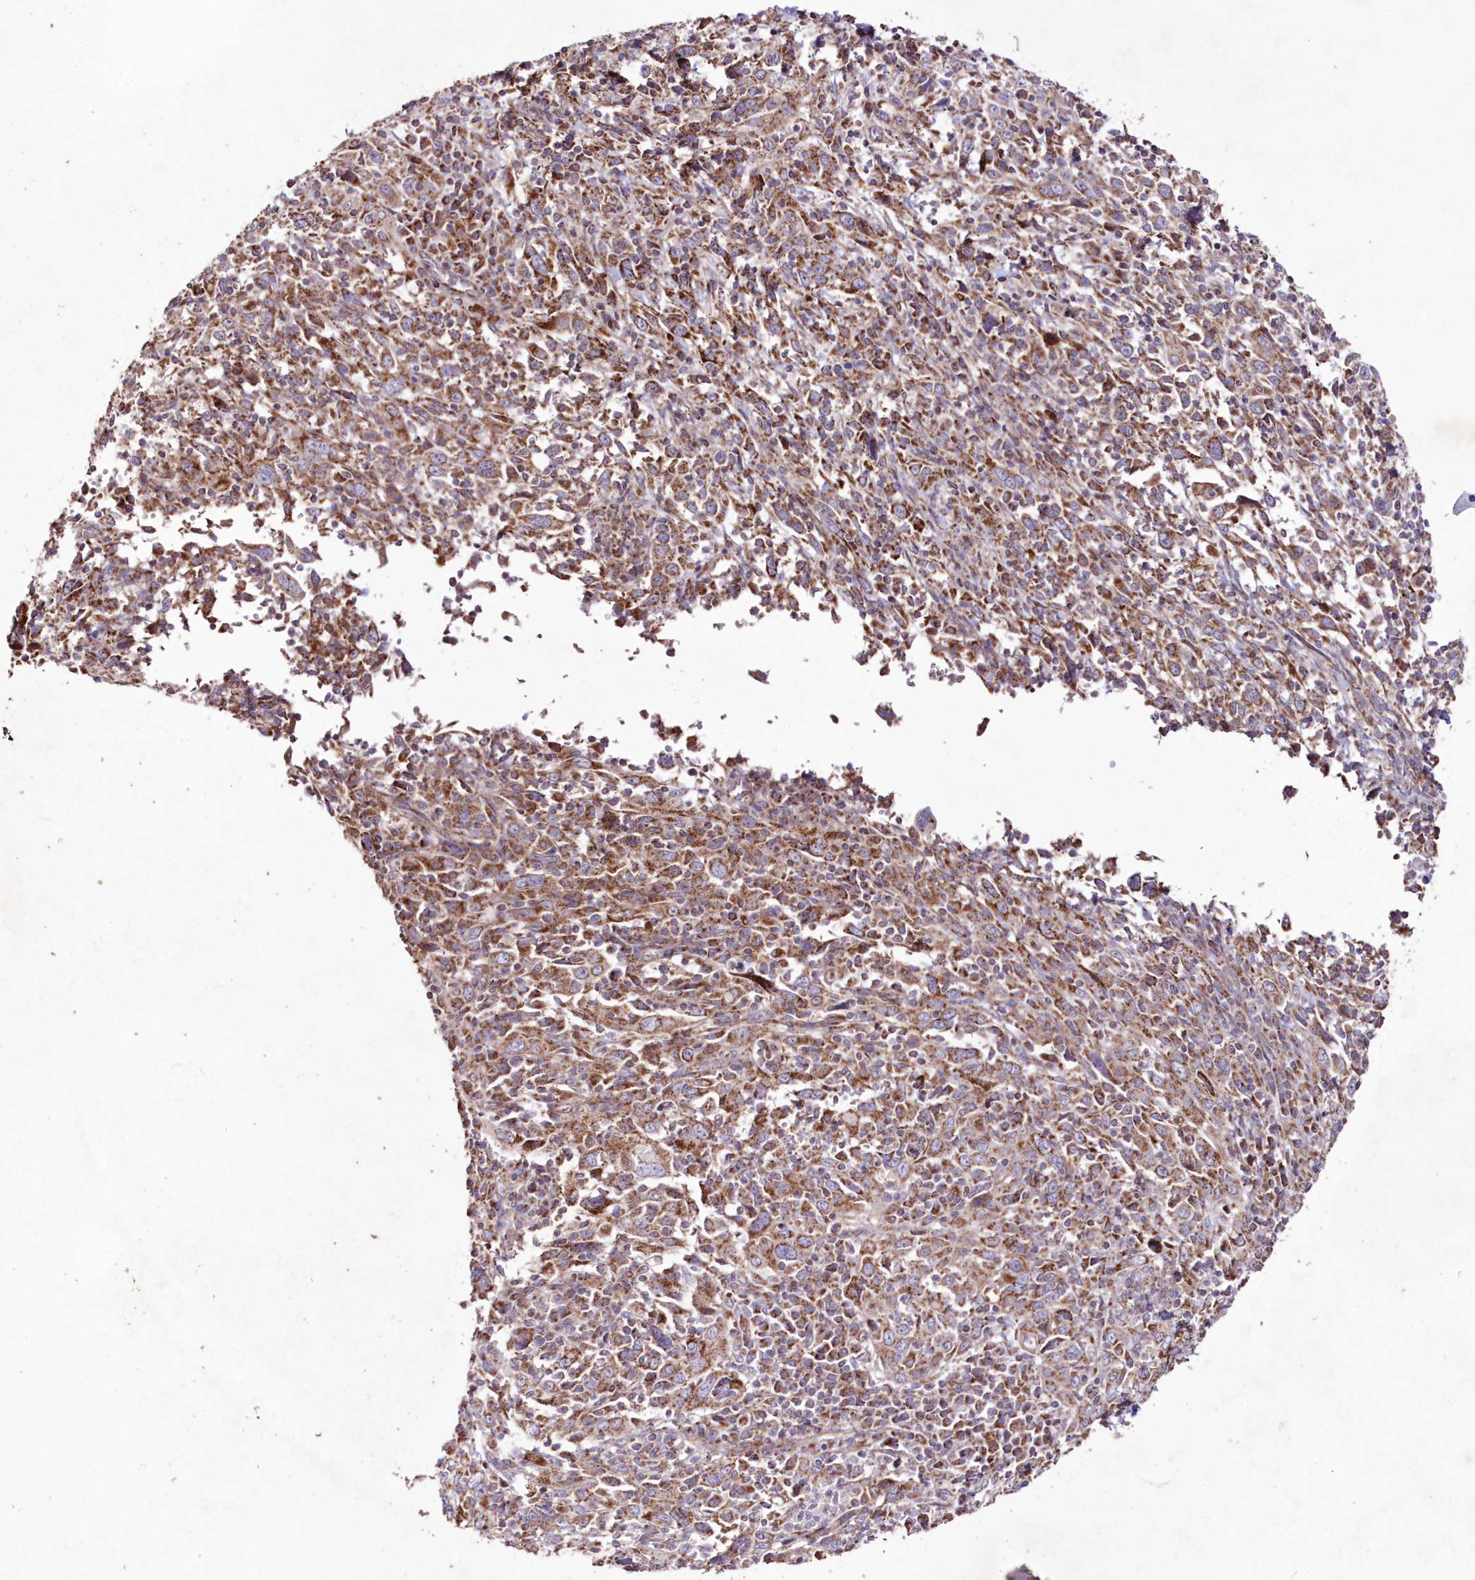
{"staining": {"intensity": "moderate", "quantity": ">75%", "location": "cytoplasmic/membranous"}, "tissue": "cervical cancer", "cell_type": "Tumor cells", "image_type": "cancer", "snomed": [{"axis": "morphology", "description": "Squamous cell carcinoma, NOS"}, {"axis": "topography", "description": "Cervix"}], "caption": "Cervical cancer was stained to show a protein in brown. There is medium levels of moderate cytoplasmic/membranous positivity in about >75% of tumor cells. Using DAB (3,3'-diaminobenzidine) (brown) and hematoxylin (blue) stains, captured at high magnification using brightfield microscopy.", "gene": "HADHB", "patient": {"sex": "female", "age": 46}}